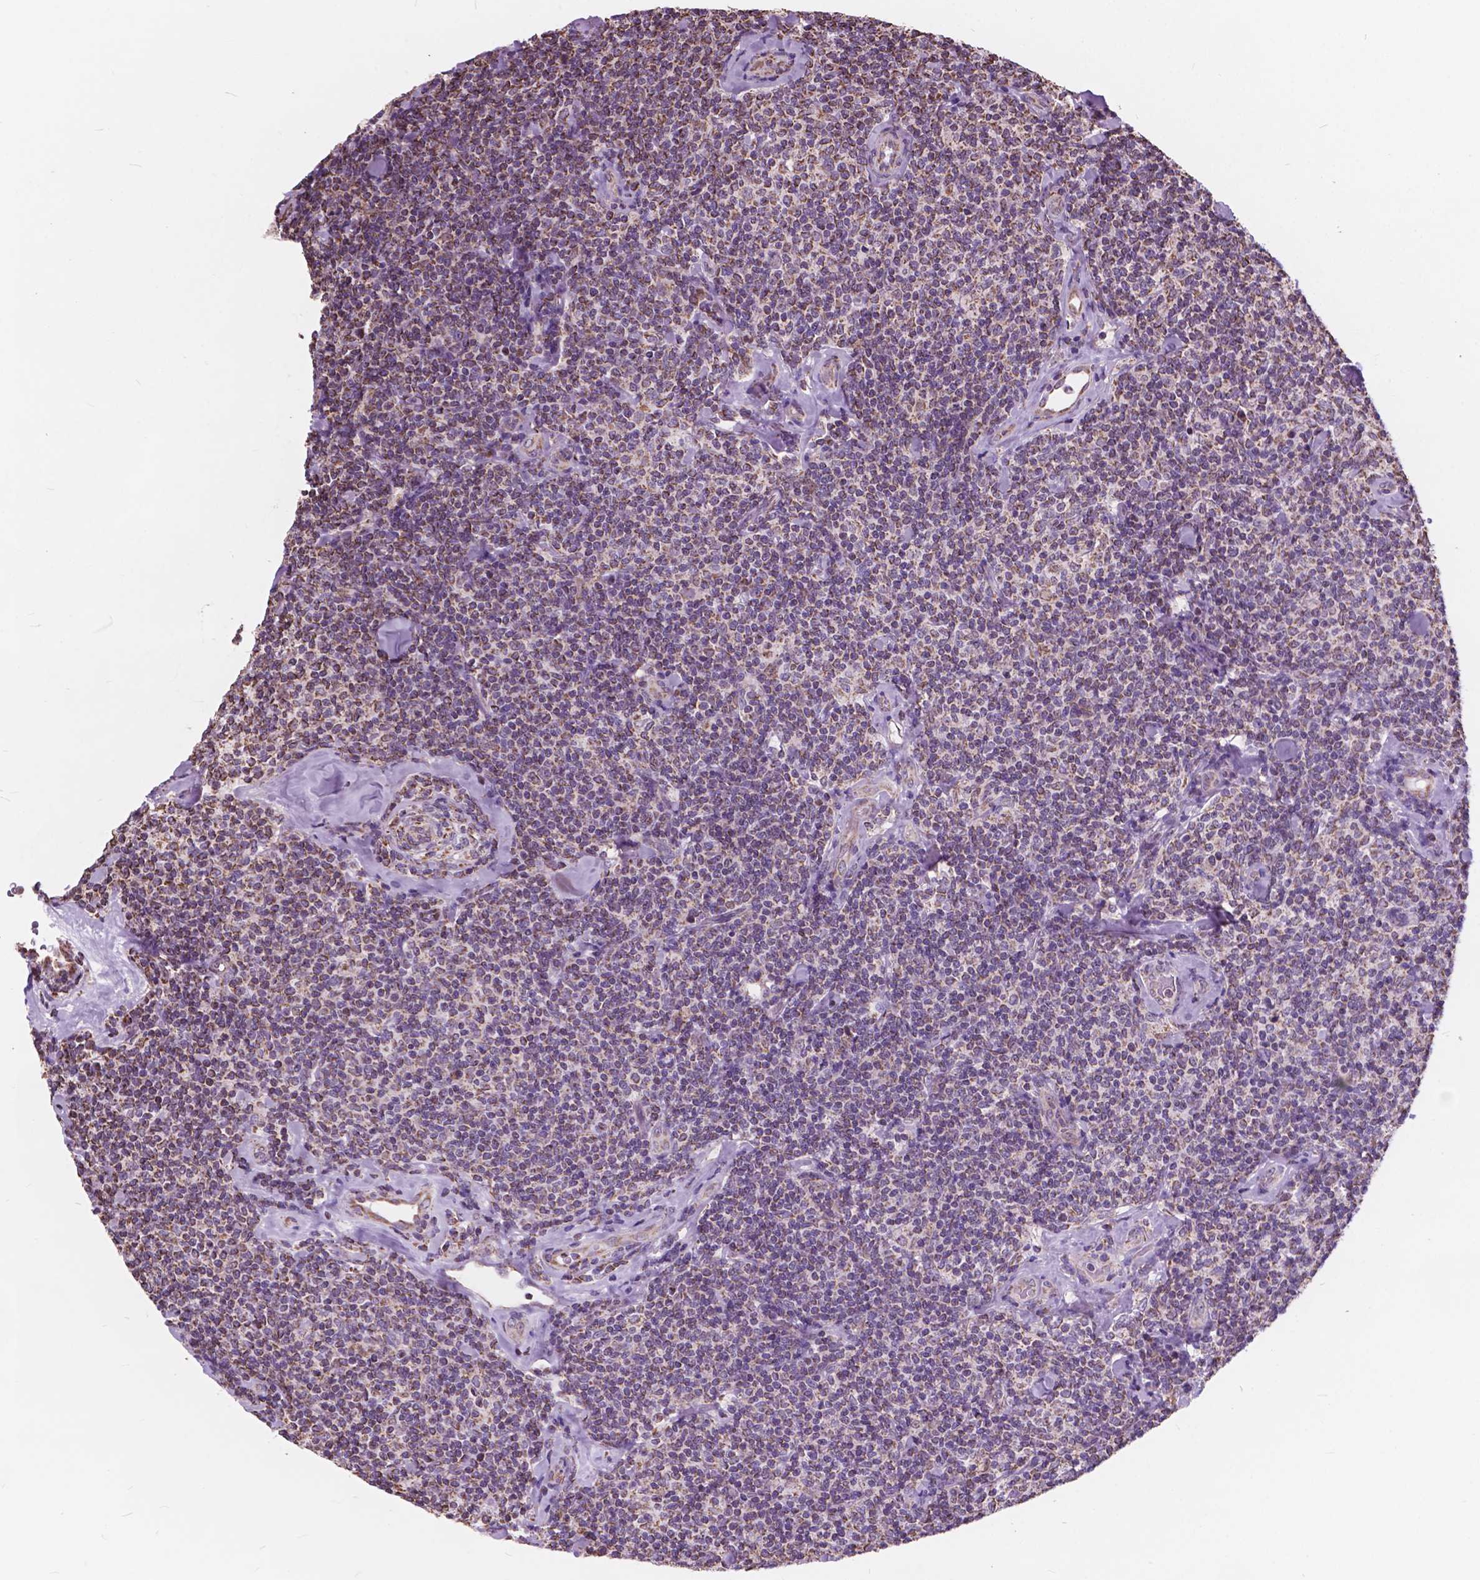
{"staining": {"intensity": "weak", "quantity": ">75%", "location": "cytoplasmic/membranous"}, "tissue": "lymphoma", "cell_type": "Tumor cells", "image_type": "cancer", "snomed": [{"axis": "morphology", "description": "Malignant lymphoma, non-Hodgkin's type, Low grade"}, {"axis": "topography", "description": "Lymph node"}], "caption": "A brown stain shows weak cytoplasmic/membranous staining of a protein in malignant lymphoma, non-Hodgkin's type (low-grade) tumor cells.", "gene": "SCOC", "patient": {"sex": "female", "age": 56}}